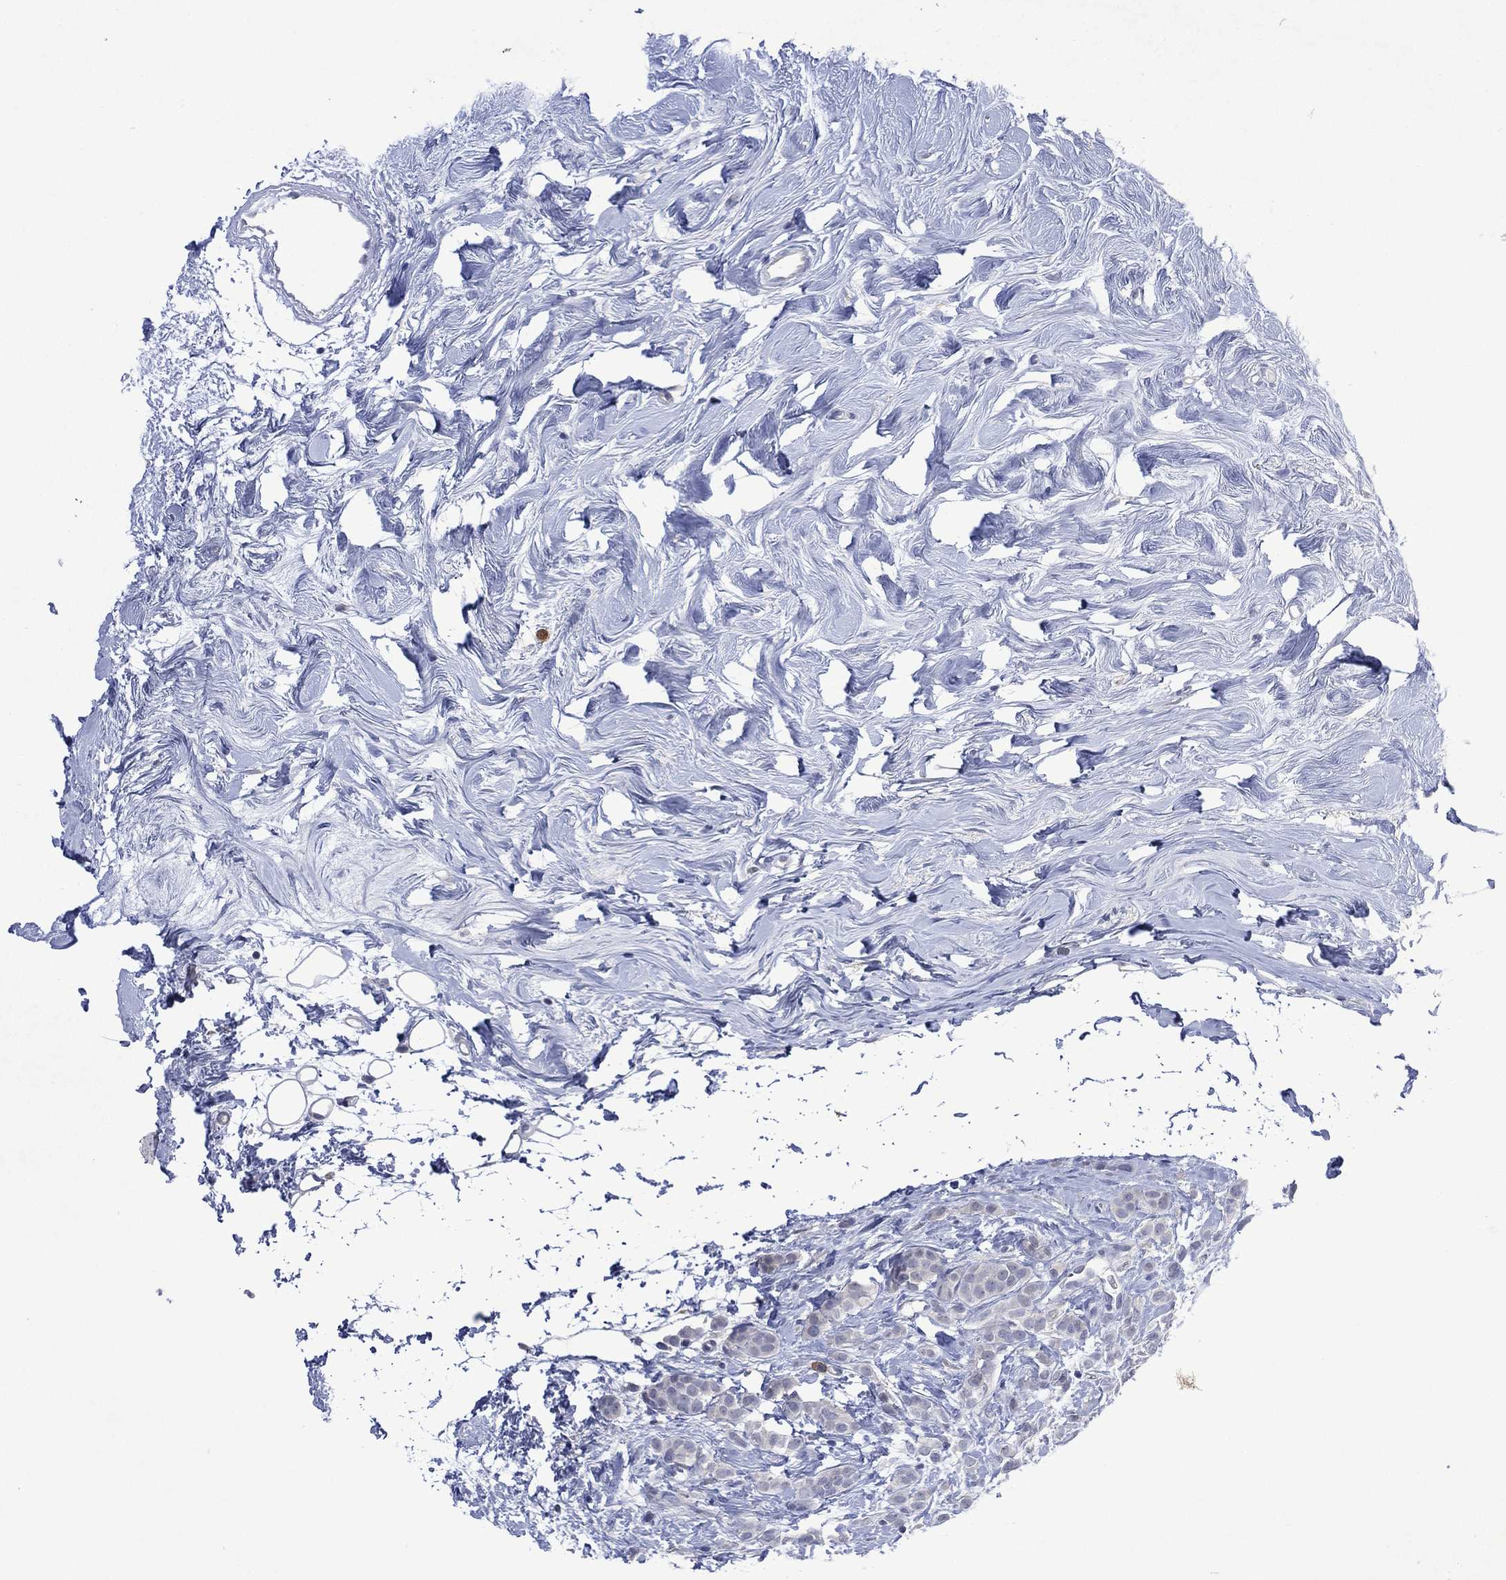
{"staining": {"intensity": "negative", "quantity": "none", "location": "none"}, "tissue": "breast cancer", "cell_type": "Tumor cells", "image_type": "cancer", "snomed": [{"axis": "morphology", "description": "Lobular carcinoma"}, {"axis": "topography", "description": "Breast"}], "caption": "A micrograph of human breast cancer (lobular carcinoma) is negative for staining in tumor cells.", "gene": "ASB10", "patient": {"sex": "female", "age": 49}}